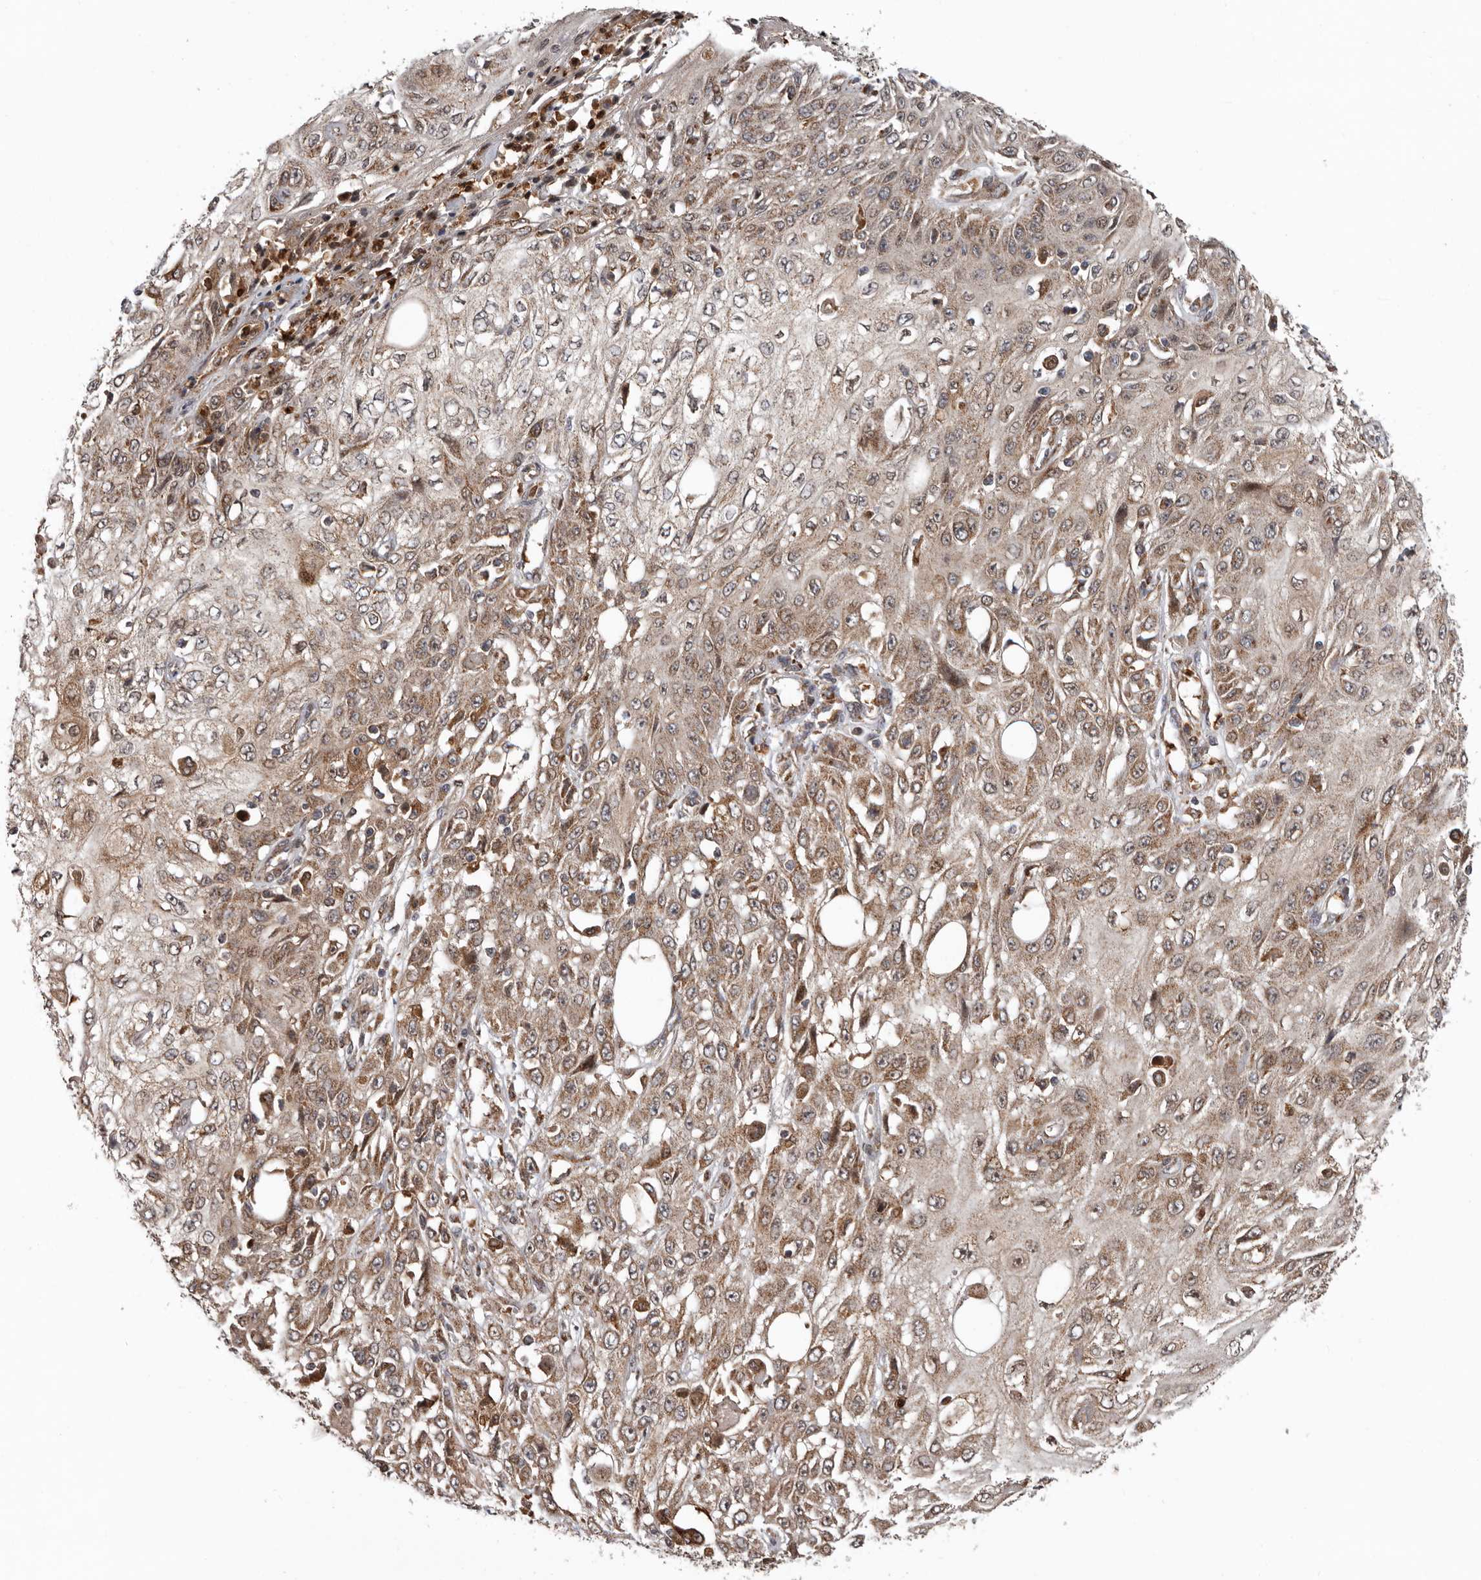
{"staining": {"intensity": "moderate", "quantity": ">75%", "location": "cytoplasmic/membranous"}, "tissue": "skin cancer", "cell_type": "Tumor cells", "image_type": "cancer", "snomed": [{"axis": "morphology", "description": "Squamous cell carcinoma, NOS"}, {"axis": "morphology", "description": "Squamous cell carcinoma, metastatic, NOS"}, {"axis": "topography", "description": "Skin"}, {"axis": "topography", "description": "Lymph node"}], "caption": "Immunohistochemical staining of skin cancer (metastatic squamous cell carcinoma) shows medium levels of moderate cytoplasmic/membranous staining in about >75% of tumor cells.", "gene": "FGFR4", "patient": {"sex": "male", "age": 75}}